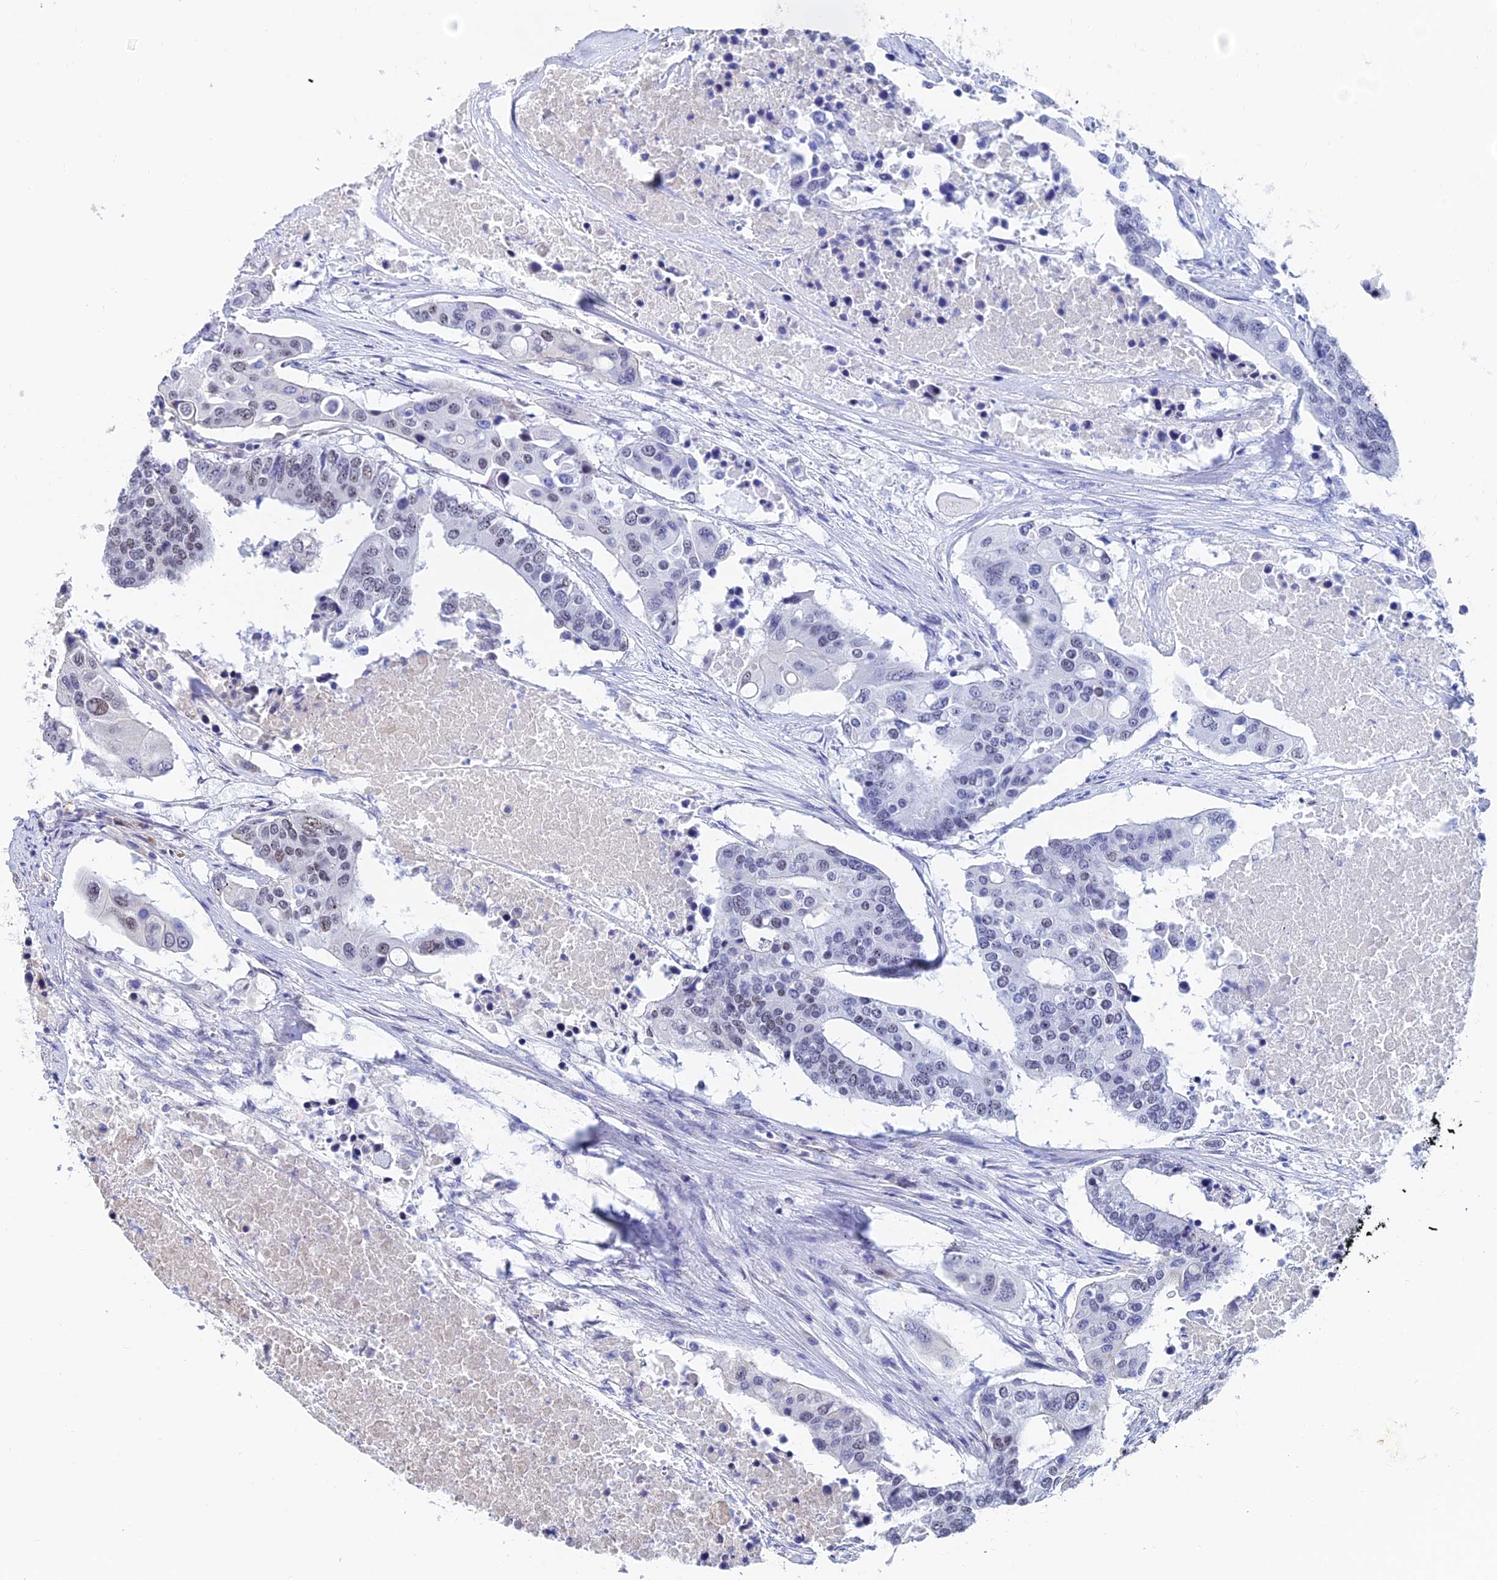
{"staining": {"intensity": "weak", "quantity": "<25%", "location": "cytoplasmic/membranous,nuclear"}, "tissue": "colorectal cancer", "cell_type": "Tumor cells", "image_type": "cancer", "snomed": [{"axis": "morphology", "description": "Adenocarcinoma, NOS"}, {"axis": "topography", "description": "Colon"}], "caption": "This histopathology image is of colorectal adenocarcinoma stained with IHC to label a protein in brown with the nuclei are counter-stained blue. There is no staining in tumor cells.", "gene": "TRIM24", "patient": {"sex": "male", "age": 77}}